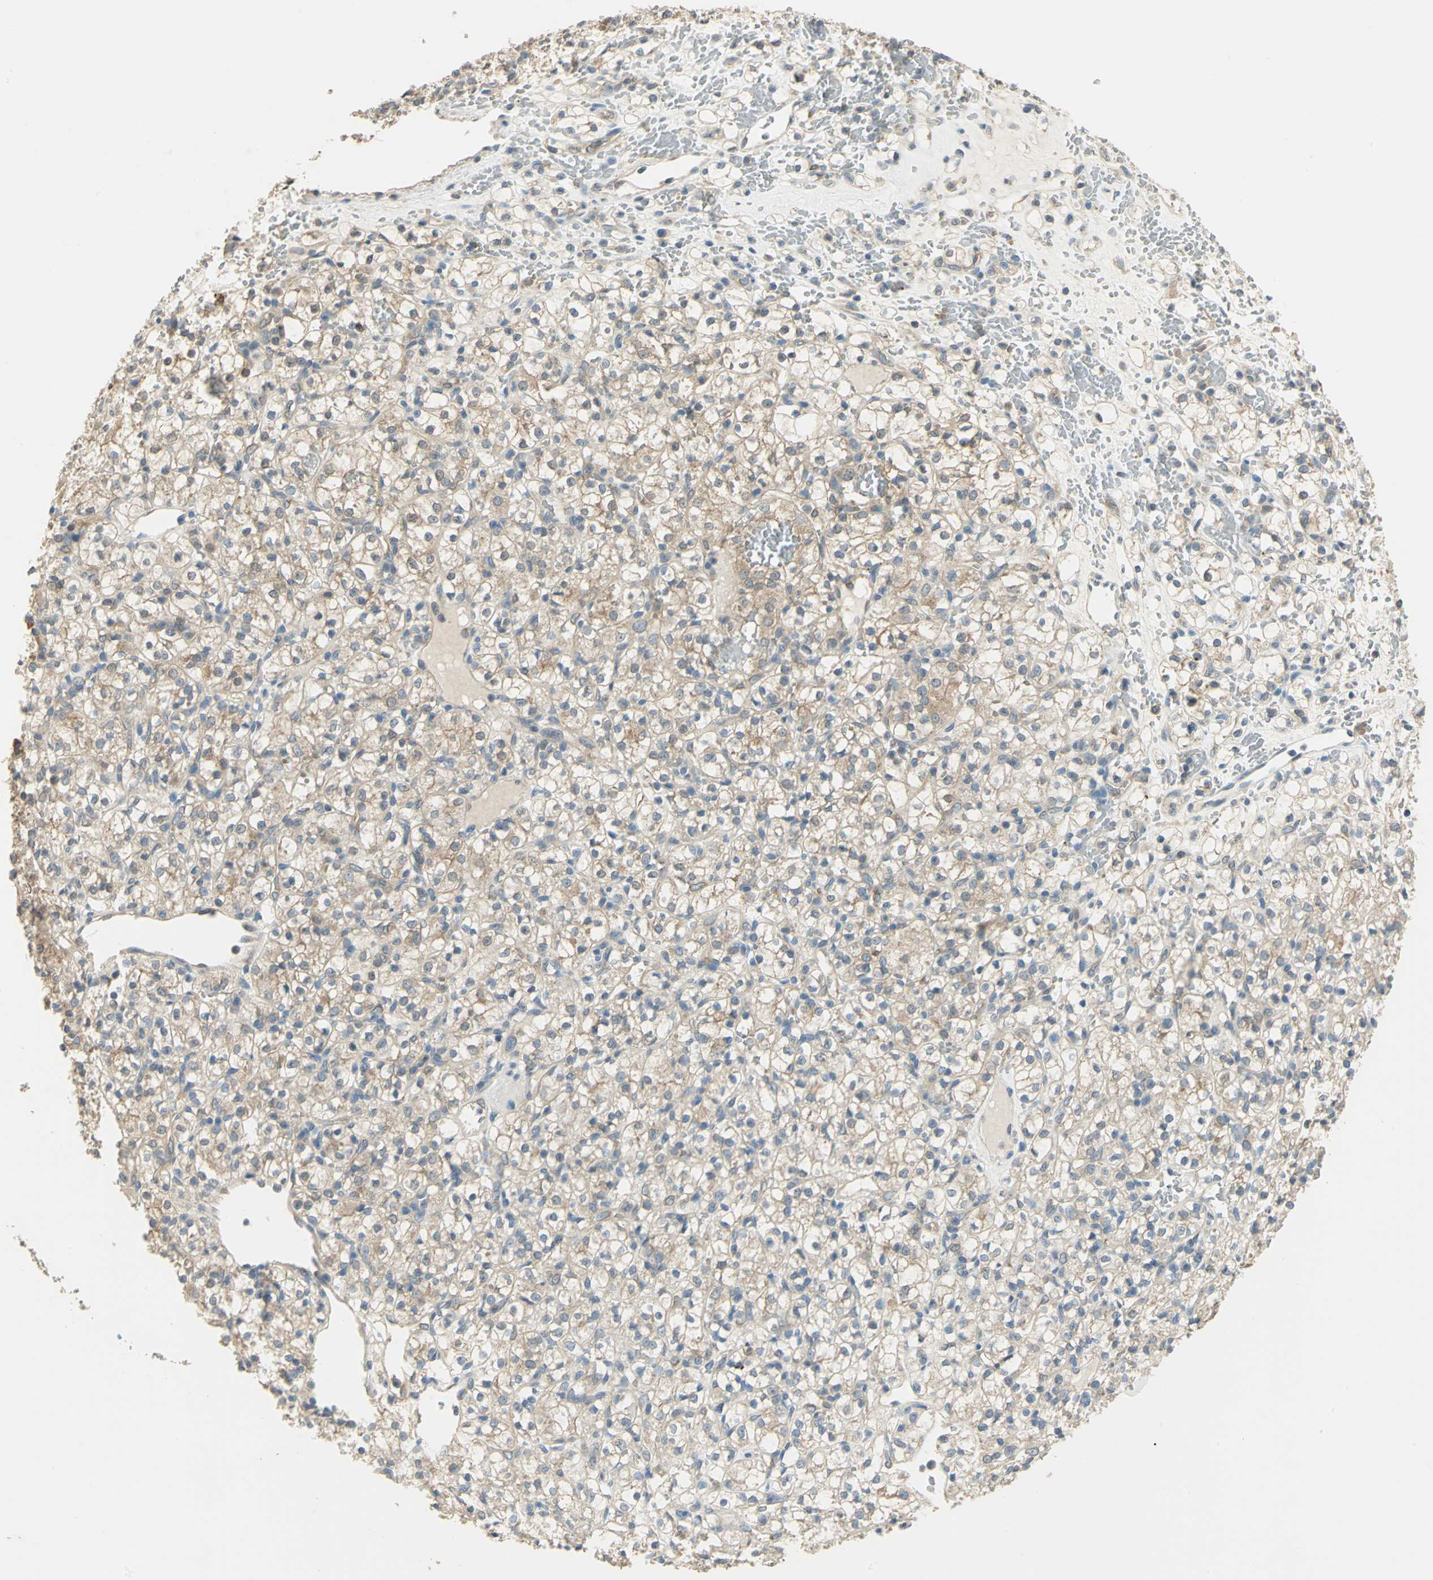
{"staining": {"intensity": "moderate", "quantity": ">75%", "location": "cytoplasmic/membranous"}, "tissue": "renal cancer", "cell_type": "Tumor cells", "image_type": "cancer", "snomed": [{"axis": "morphology", "description": "Adenocarcinoma, NOS"}, {"axis": "topography", "description": "Kidney"}], "caption": "Adenocarcinoma (renal) stained with a brown dye displays moderate cytoplasmic/membranous positive staining in approximately >75% of tumor cells.", "gene": "SHC2", "patient": {"sex": "female", "age": 60}}